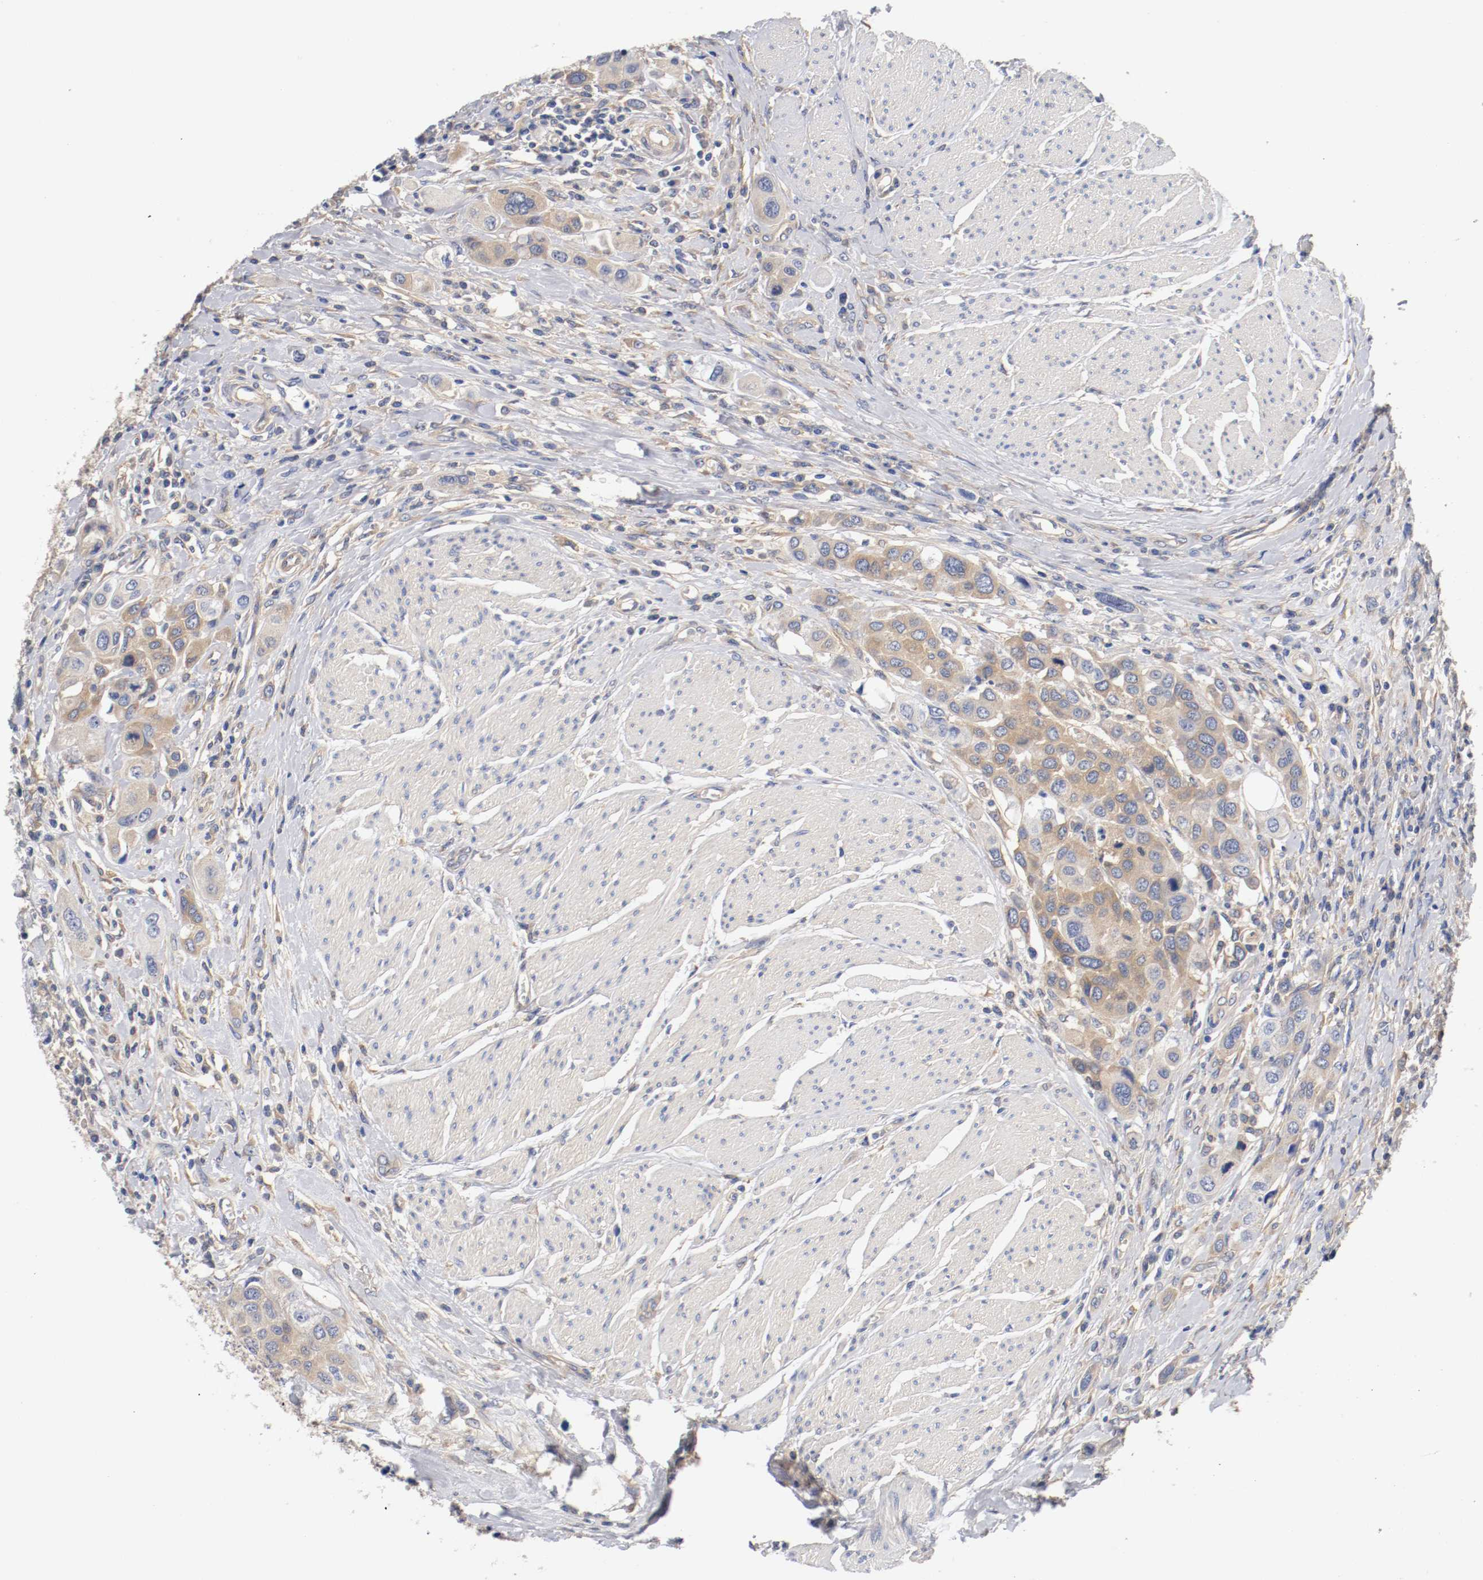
{"staining": {"intensity": "moderate", "quantity": ">75%", "location": "cytoplasmic/membranous"}, "tissue": "urothelial cancer", "cell_type": "Tumor cells", "image_type": "cancer", "snomed": [{"axis": "morphology", "description": "Urothelial carcinoma, High grade"}, {"axis": "topography", "description": "Urinary bladder"}], "caption": "Tumor cells reveal moderate cytoplasmic/membranous positivity in approximately >75% of cells in urothelial carcinoma (high-grade).", "gene": "HGS", "patient": {"sex": "male", "age": 50}}